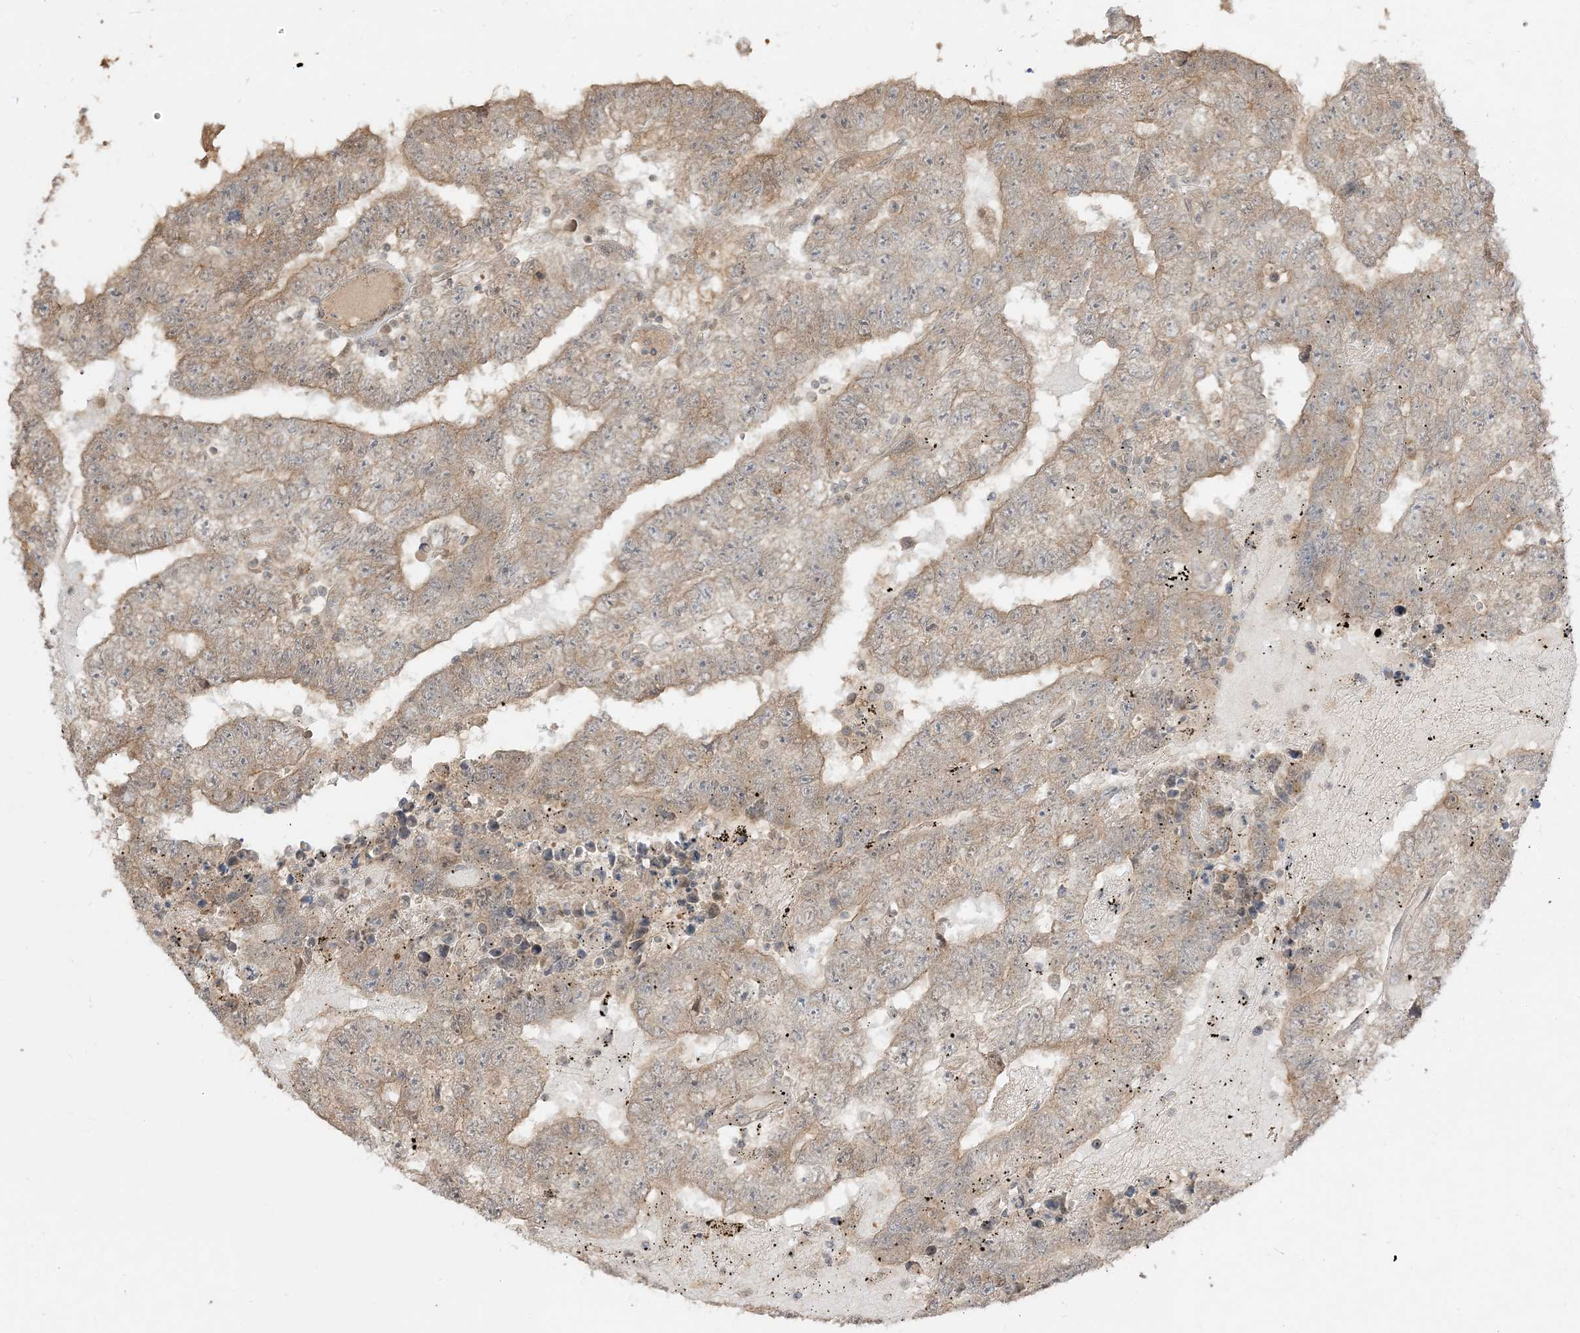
{"staining": {"intensity": "weak", "quantity": ">75%", "location": "cytoplasmic/membranous"}, "tissue": "testis cancer", "cell_type": "Tumor cells", "image_type": "cancer", "snomed": [{"axis": "morphology", "description": "Carcinoma, Embryonal, NOS"}, {"axis": "topography", "description": "Testis"}], "caption": "Protein expression analysis of human testis cancer reveals weak cytoplasmic/membranous expression in approximately >75% of tumor cells.", "gene": "TBCC", "patient": {"sex": "male", "age": 25}}